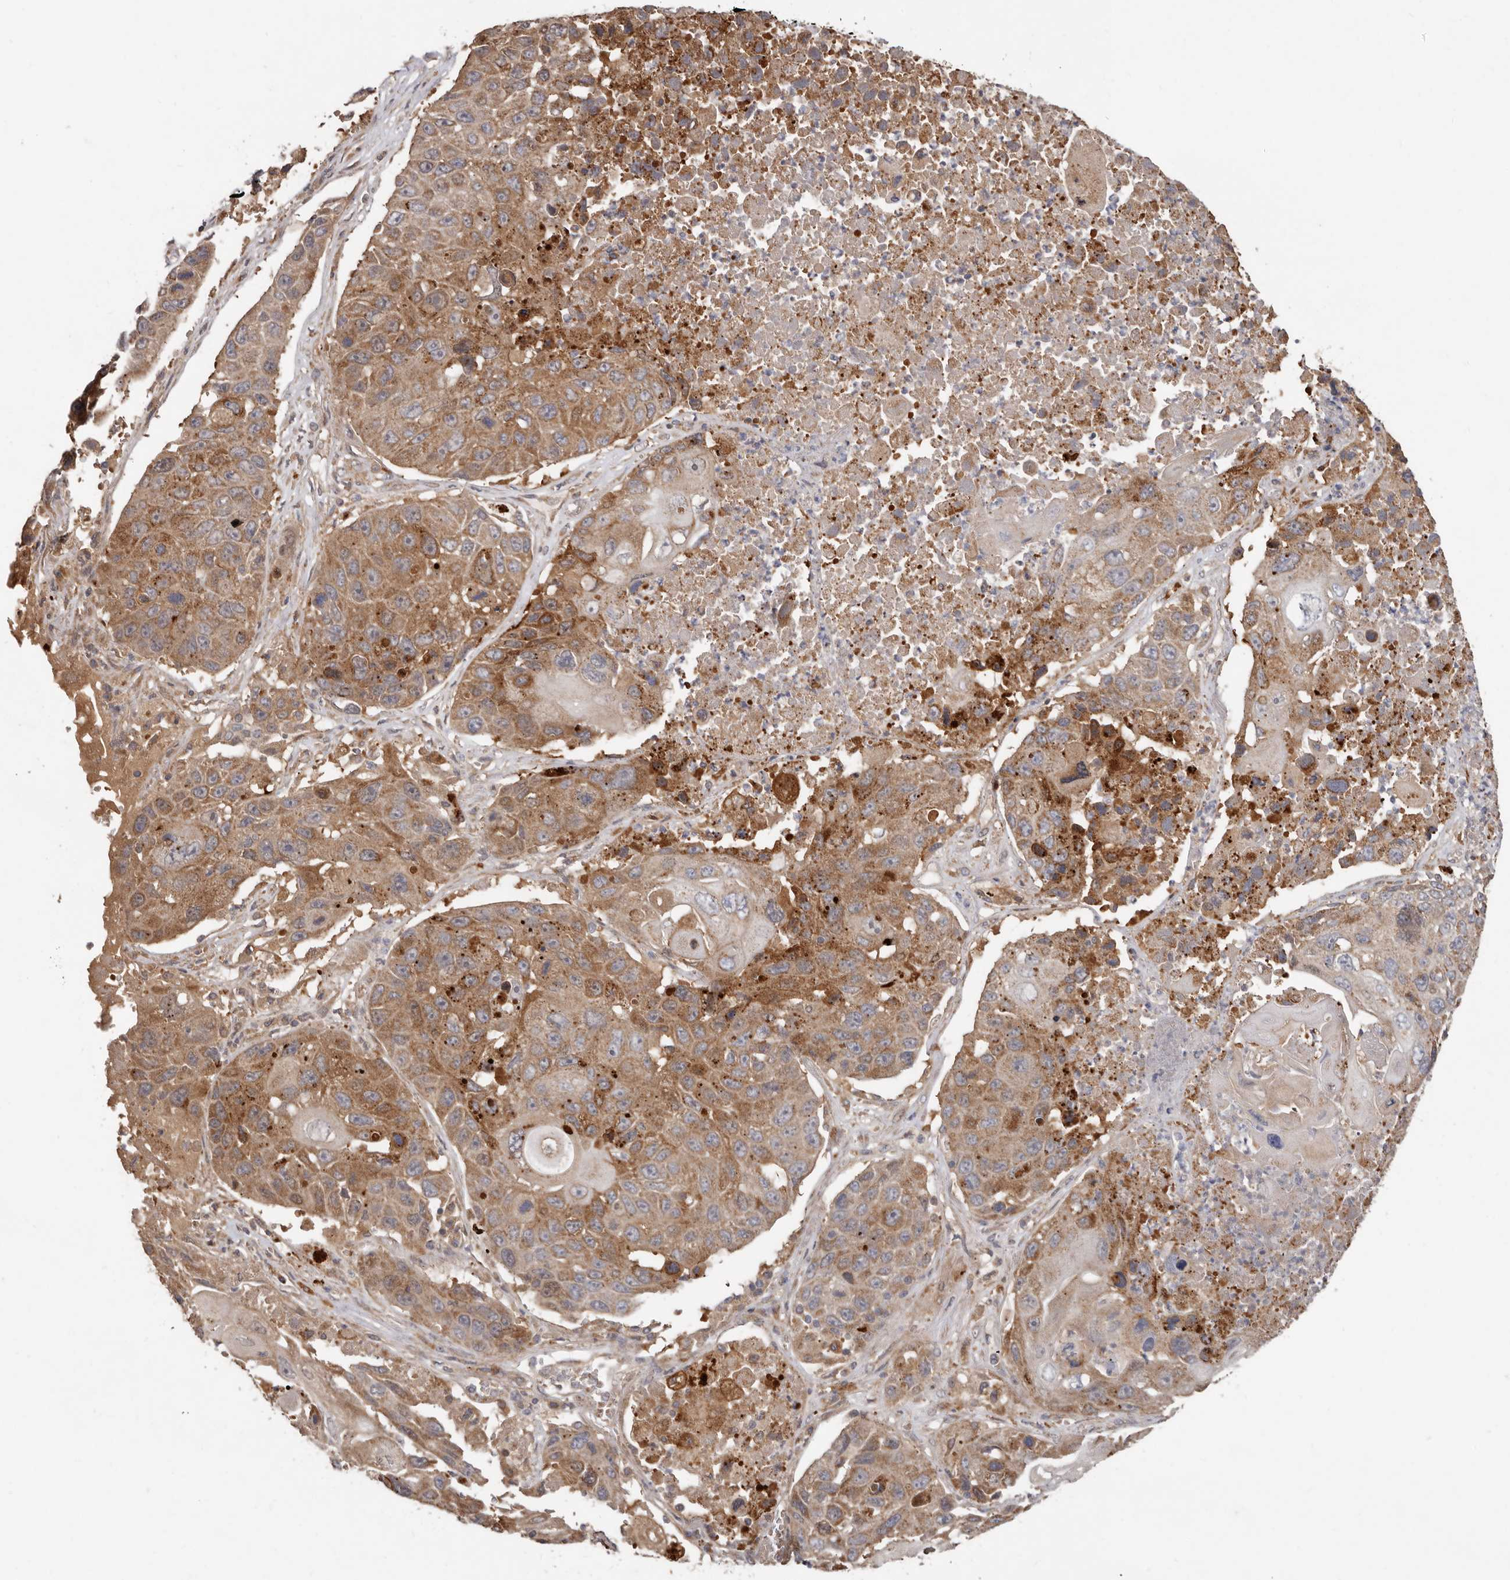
{"staining": {"intensity": "moderate", "quantity": ">75%", "location": "cytoplasmic/membranous"}, "tissue": "lung cancer", "cell_type": "Tumor cells", "image_type": "cancer", "snomed": [{"axis": "morphology", "description": "Squamous cell carcinoma, NOS"}, {"axis": "topography", "description": "Lung"}], "caption": "This micrograph displays immunohistochemistry staining of human lung cancer (squamous cell carcinoma), with medium moderate cytoplasmic/membranous positivity in about >75% of tumor cells.", "gene": "GOT1L1", "patient": {"sex": "male", "age": 61}}